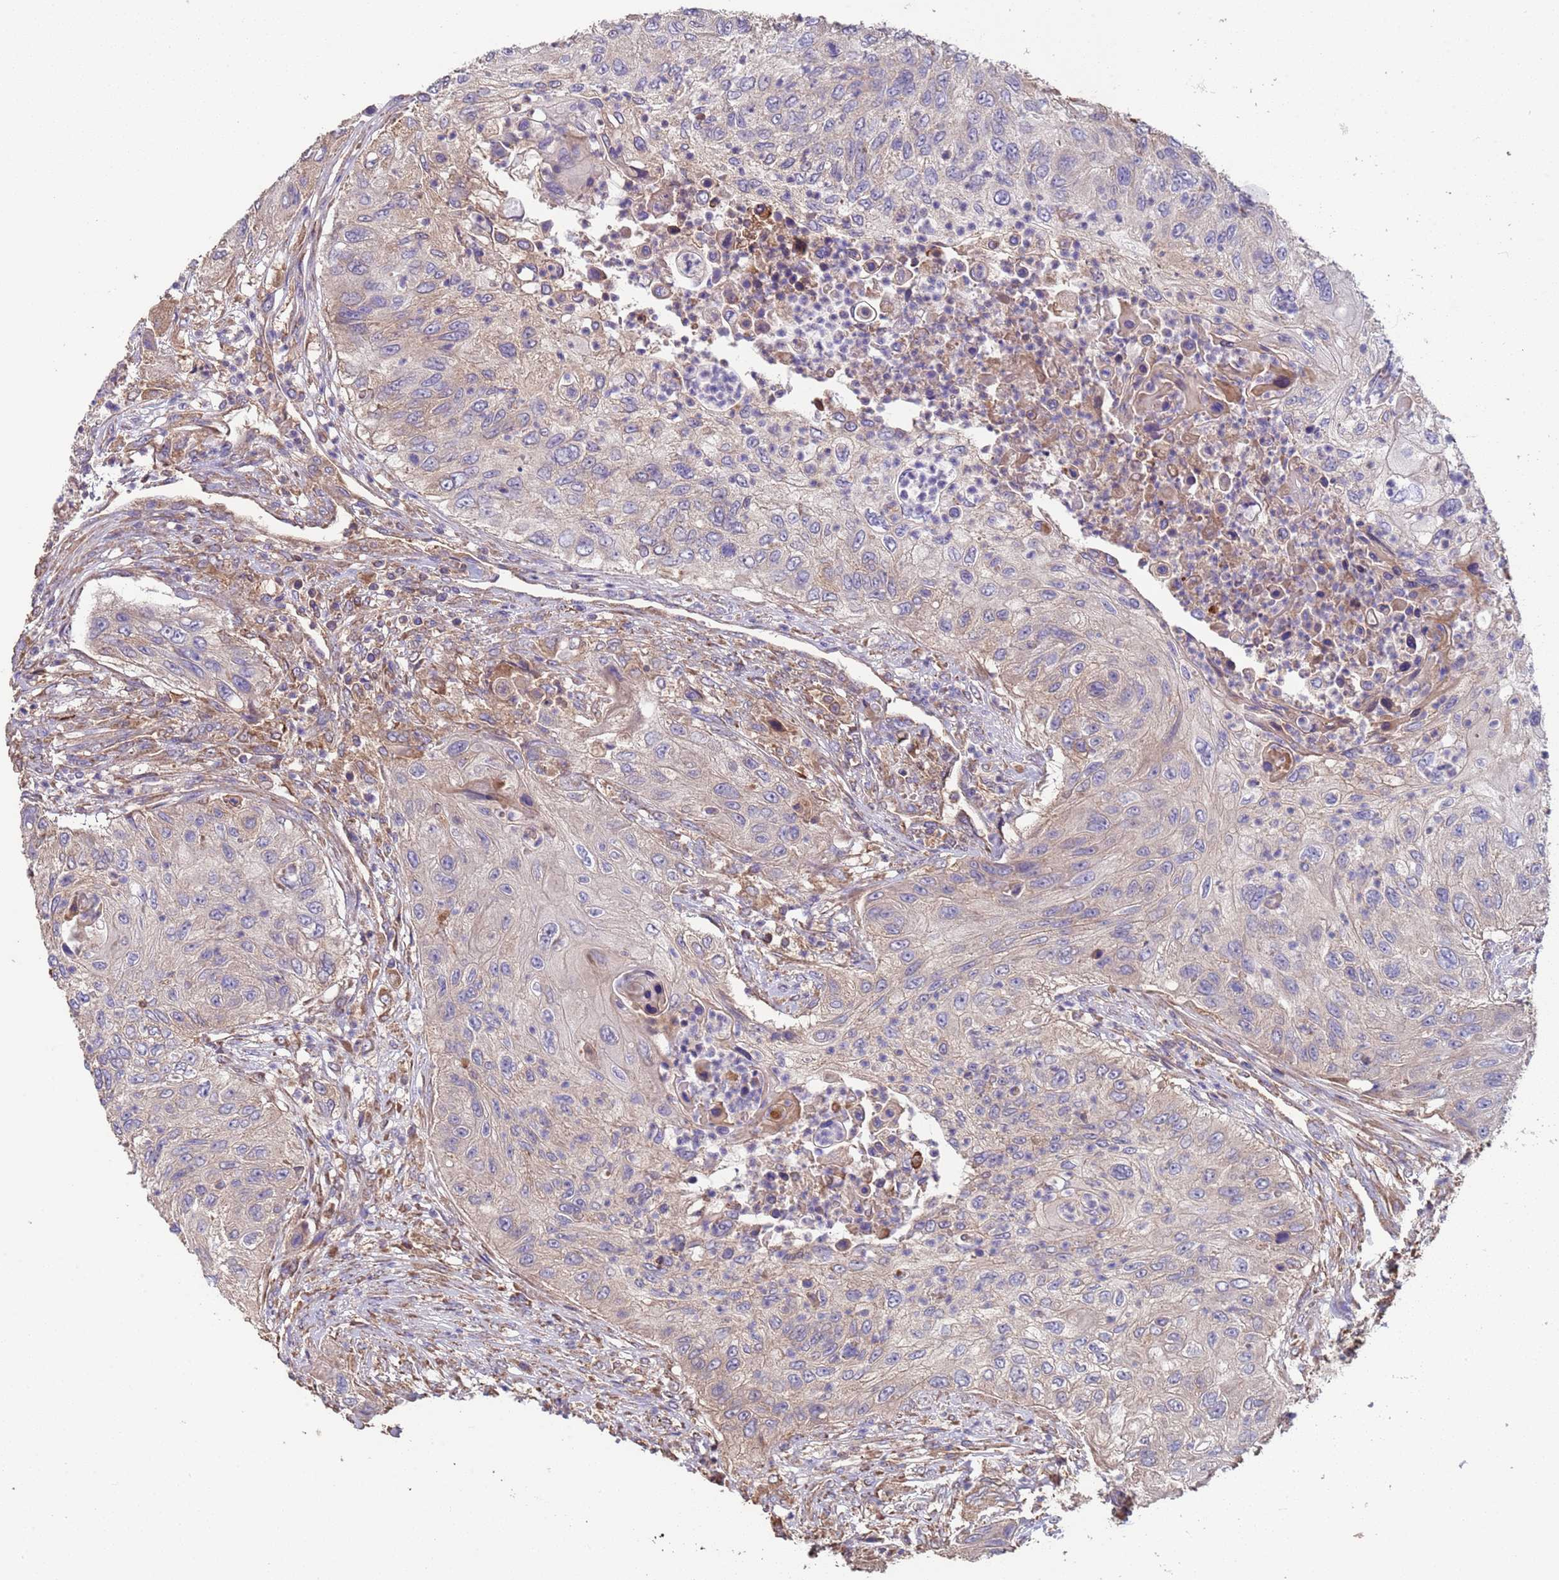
{"staining": {"intensity": "weak", "quantity": "<25%", "location": "cytoplasmic/membranous"}, "tissue": "urothelial cancer", "cell_type": "Tumor cells", "image_type": "cancer", "snomed": [{"axis": "morphology", "description": "Urothelial carcinoma, High grade"}, {"axis": "topography", "description": "Urinary bladder"}], "caption": "An immunohistochemistry image of urothelial cancer is shown. There is no staining in tumor cells of urothelial cancer.", "gene": "EEF1AKMT1", "patient": {"sex": "female", "age": 60}}